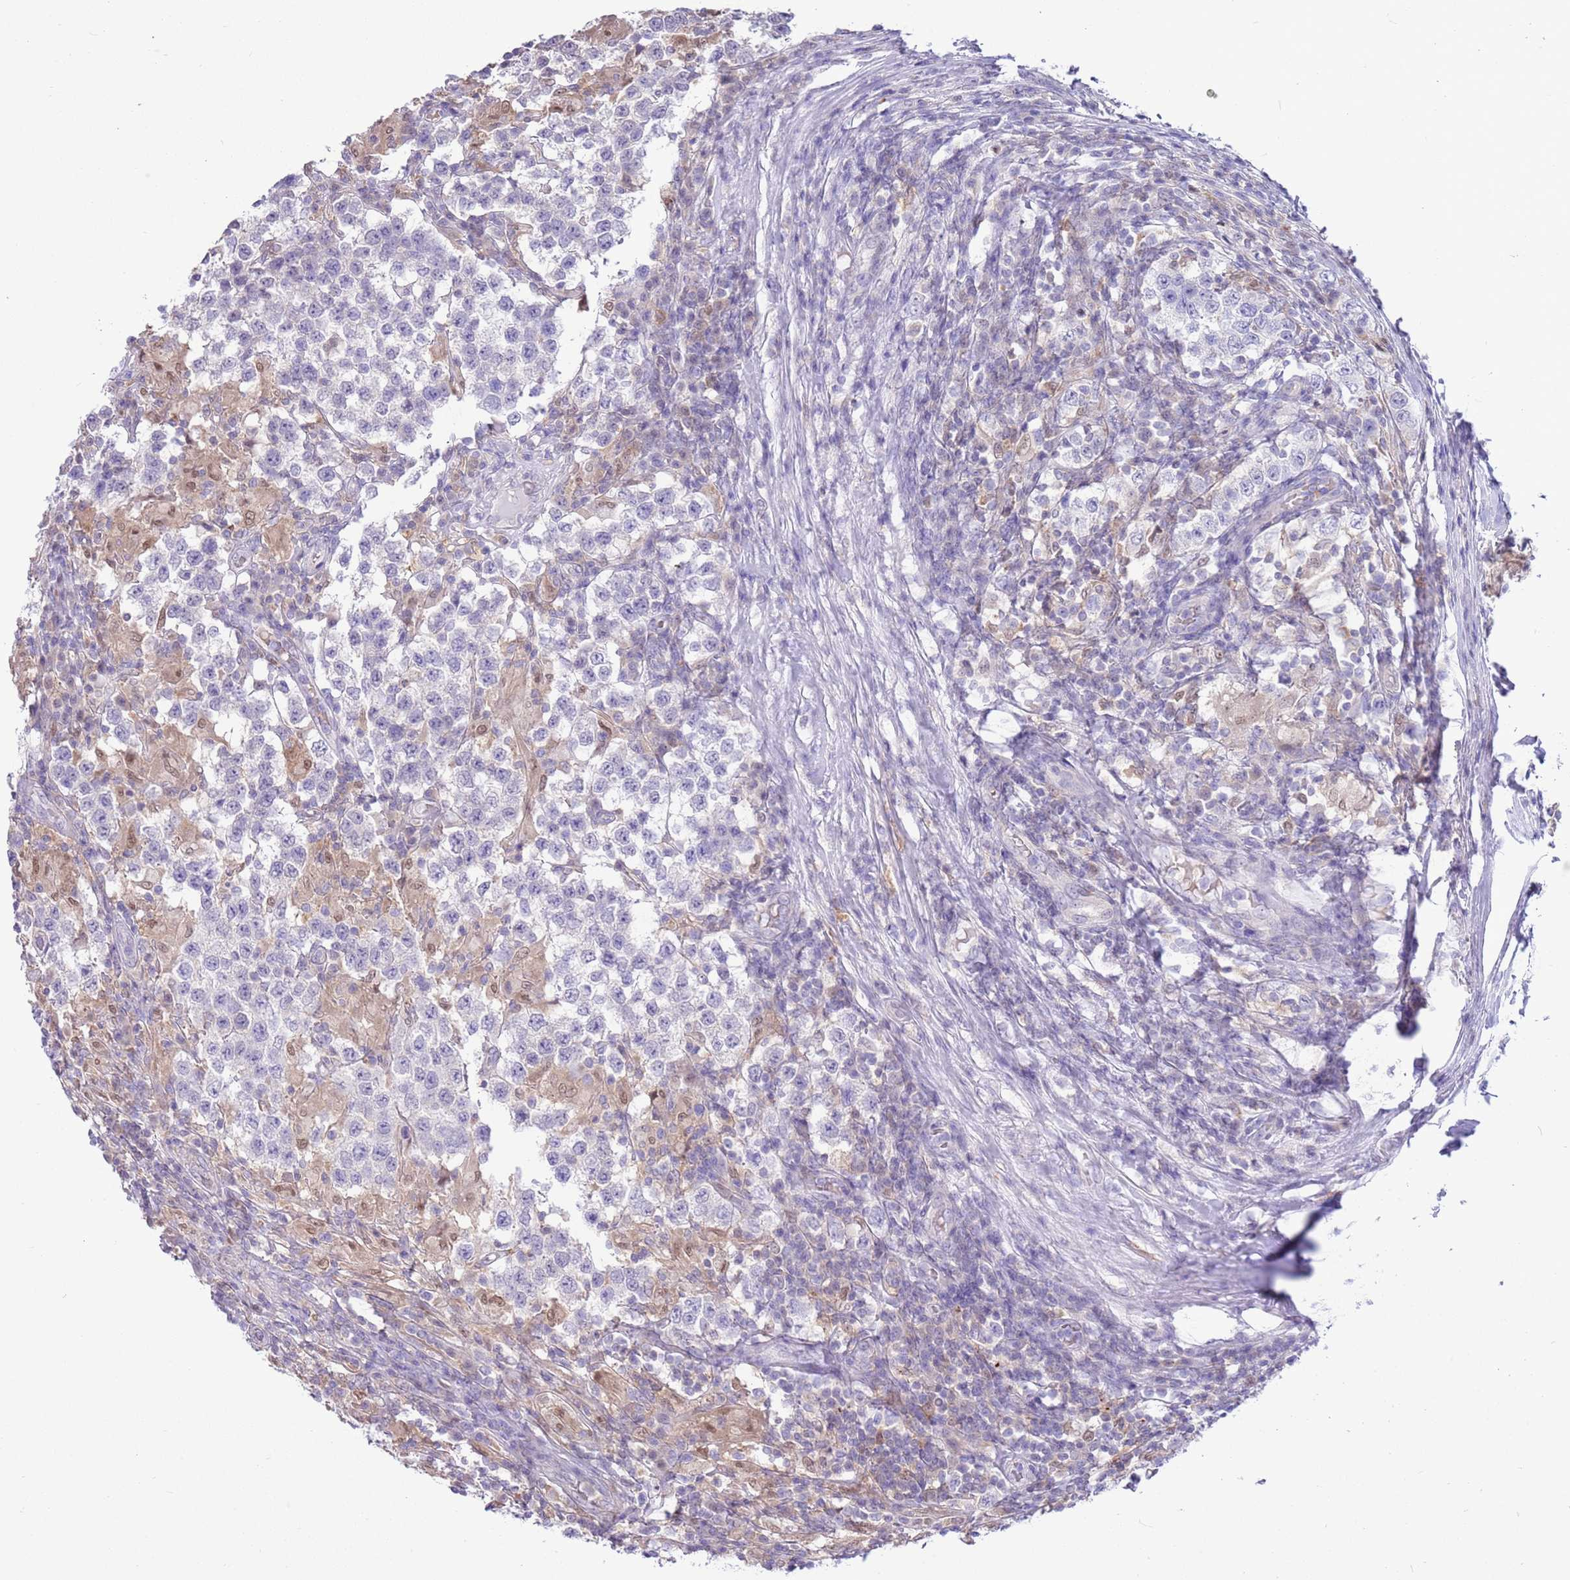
{"staining": {"intensity": "negative", "quantity": "none", "location": "none"}, "tissue": "testis cancer", "cell_type": "Tumor cells", "image_type": "cancer", "snomed": [{"axis": "morphology", "description": "Seminoma, NOS"}, {"axis": "morphology", "description": "Carcinoma, Embryonal, NOS"}, {"axis": "topography", "description": "Testis"}], "caption": "An IHC image of testis seminoma is shown. There is no staining in tumor cells of testis seminoma.", "gene": "DDI2", "patient": {"sex": "male", "age": 41}}